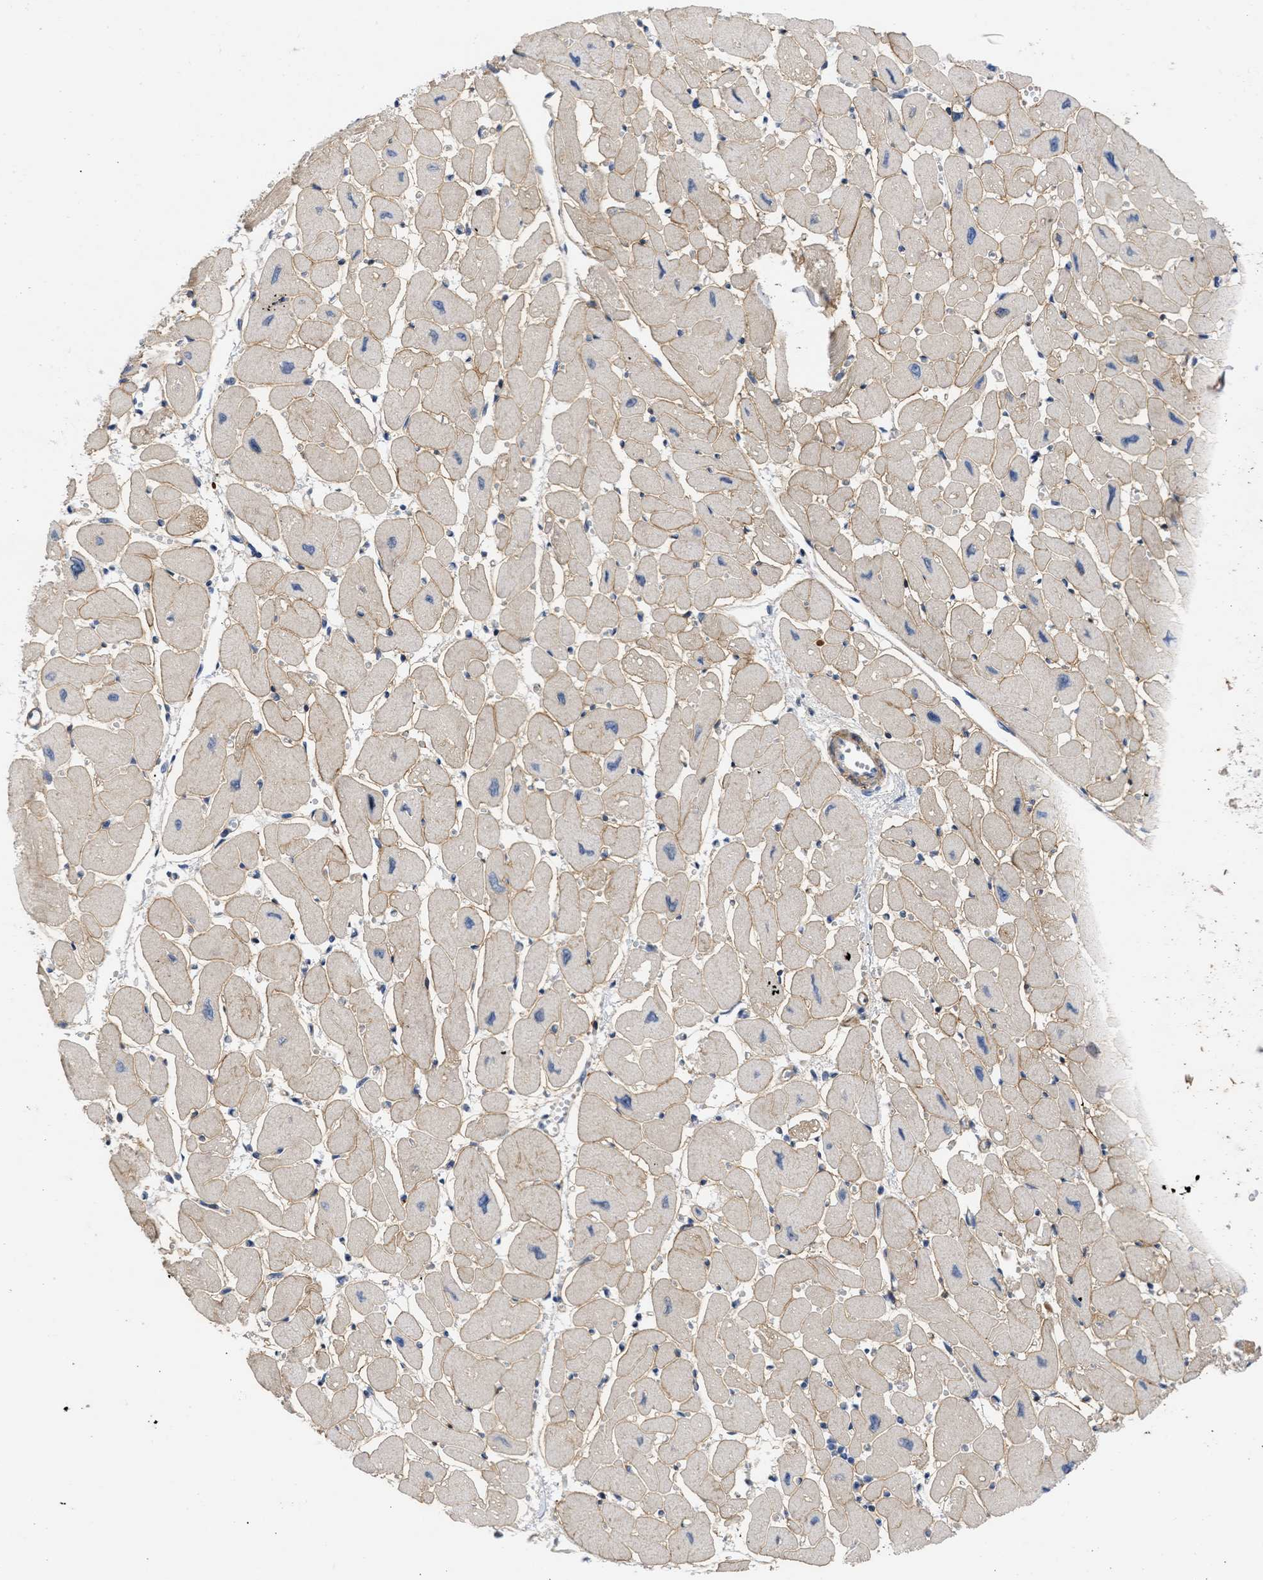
{"staining": {"intensity": "weak", "quantity": ">75%", "location": "cytoplasmic/membranous"}, "tissue": "heart muscle", "cell_type": "Cardiomyocytes", "image_type": "normal", "snomed": [{"axis": "morphology", "description": "Normal tissue, NOS"}, {"axis": "topography", "description": "Heart"}], "caption": "IHC micrograph of unremarkable heart muscle stained for a protein (brown), which demonstrates low levels of weak cytoplasmic/membranous positivity in about >75% of cardiomyocytes.", "gene": "ARHGEF4", "patient": {"sex": "female", "age": 54}}